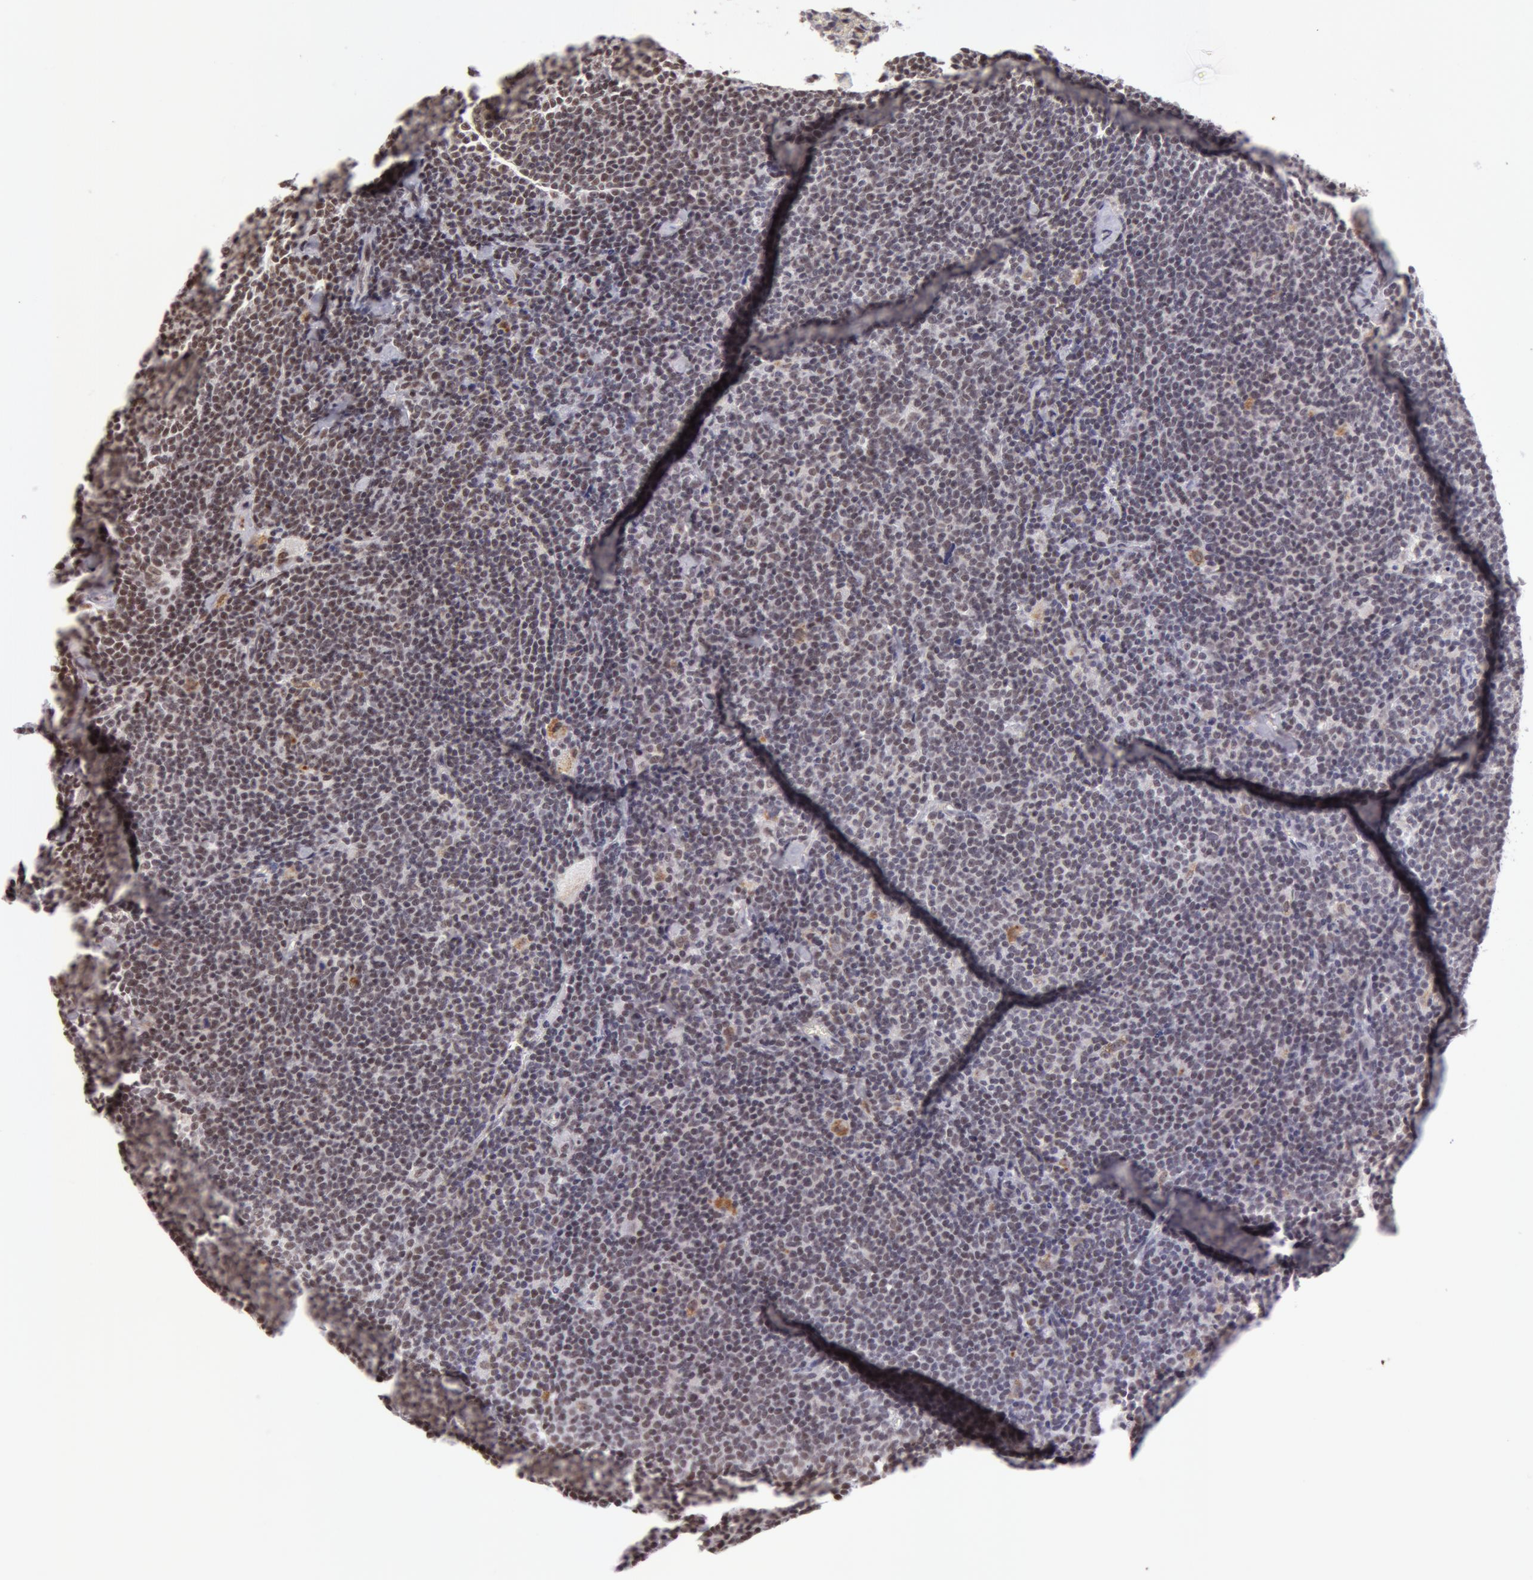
{"staining": {"intensity": "weak", "quantity": "25%-75%", "location": "cytoplasmic/membranous,nuclear"}, "tissue": "lymphoma", "cell_type": "Tumor cells", "image_type": "cancer", "snomed": [{"axis": "morphology", "description": "Malignant lymphoma, non-Hodgkin's type, Low grade"}, {"axis": "topography", "description": "Lymph node"}], "caption": "There is low levels of weak cytoplasmic/membranous and nuclear positivity in tumor cells of lymphoma, as demonstrated by immunohistochemical staining (brown color).", "gene": "VRTN", "patient": {"sex": "male", "age": 65}}